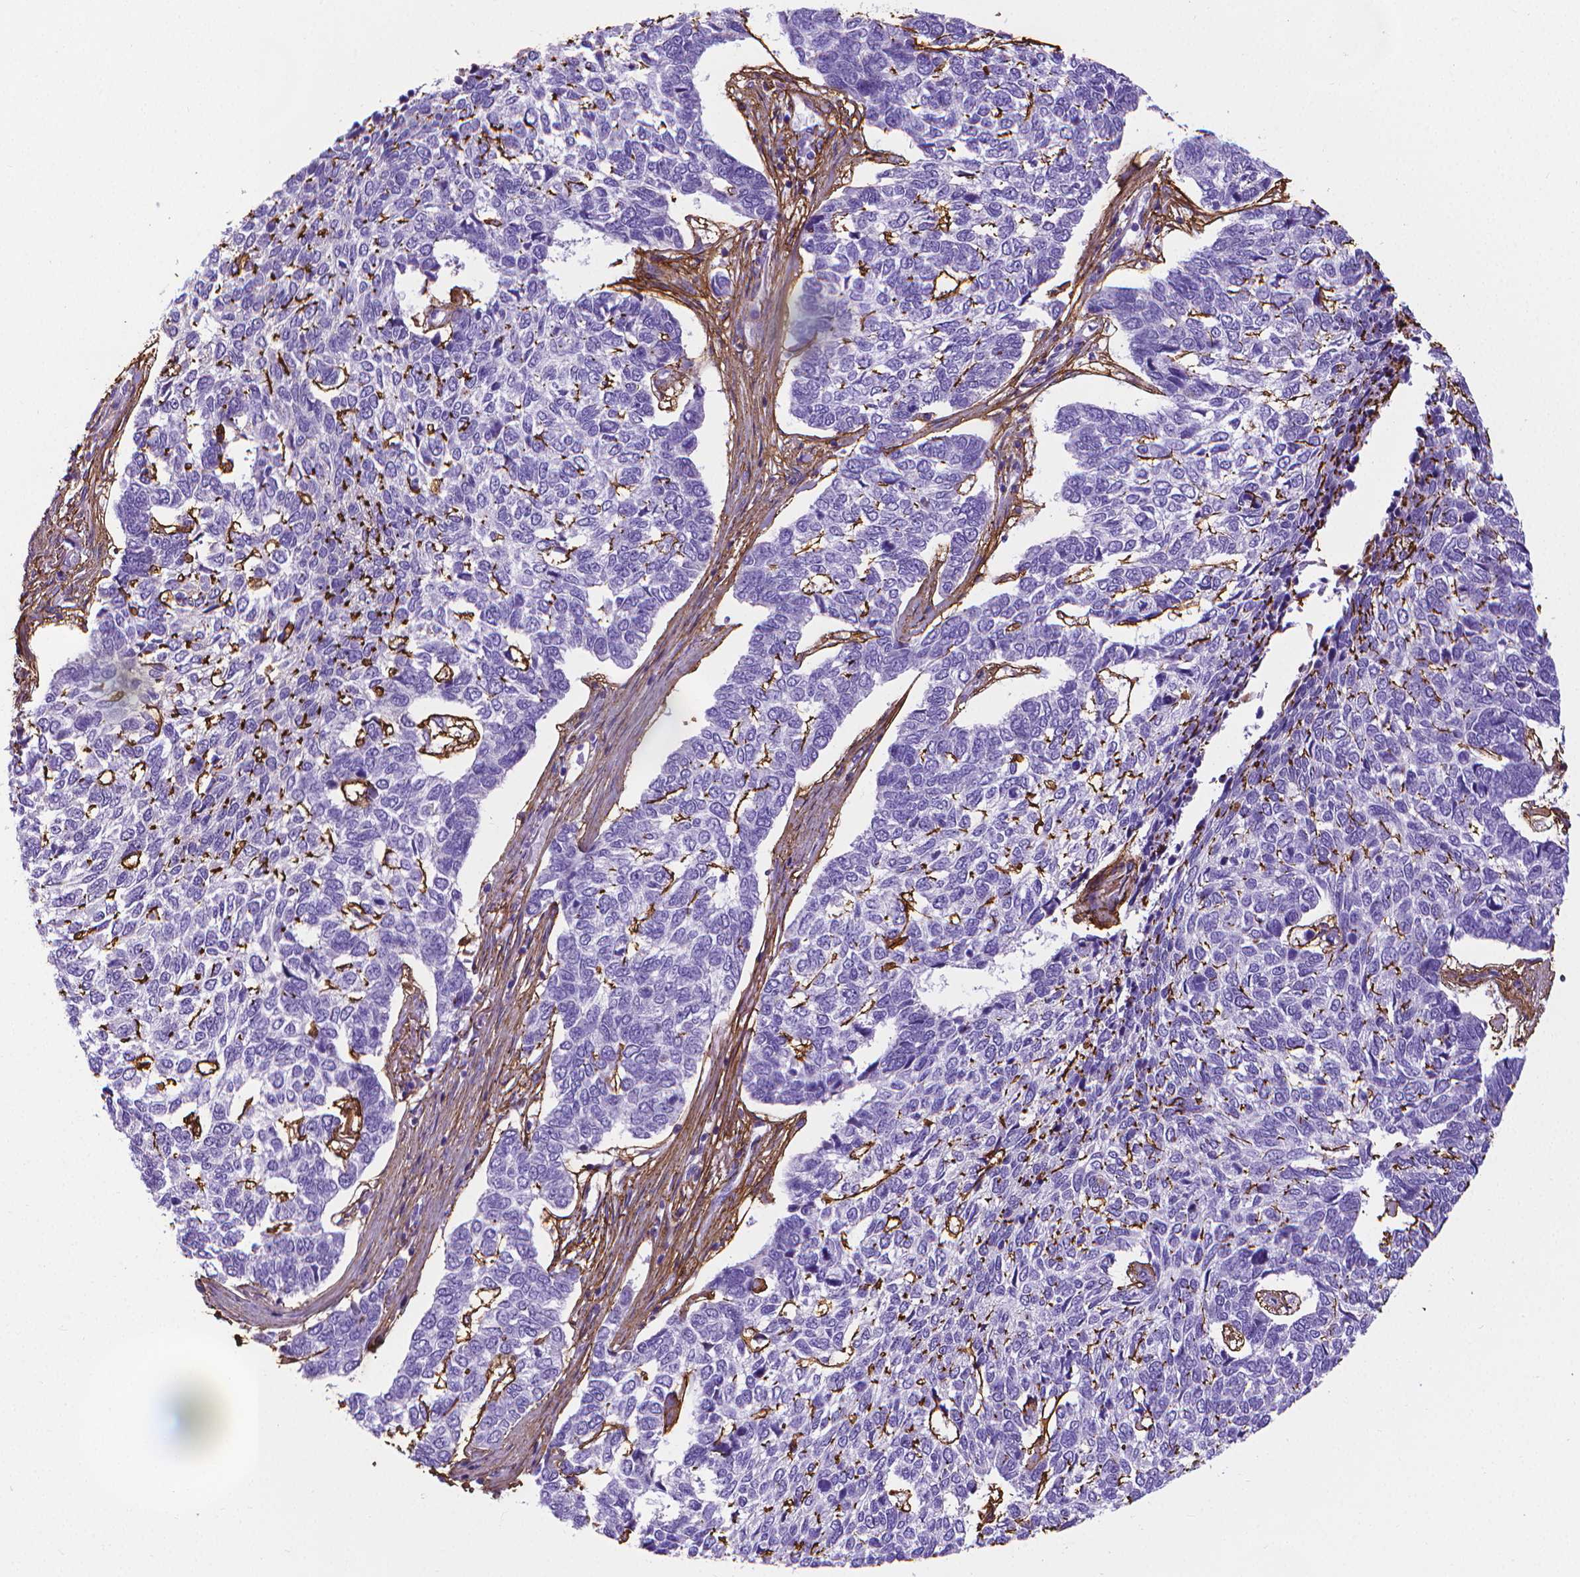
{"staining": {"intensity": "negative", "quantity": "none", "location": "none"}, "tissue": "skin cancer", "cell_type": "Tumor cells", "image_type": "cancer", "snomed": [{"axis": "morphology", "description": "Basal cell carcinoma"}, {"axis": "topography", "description": "Skin"}], "caption": "Human skin cancer stained for a protein using immunohistochemistry (IHC) demonstrates no expression in tumor cells.", "gene": "MFAP2", "patient": {"sex": "female", "age": 65}}